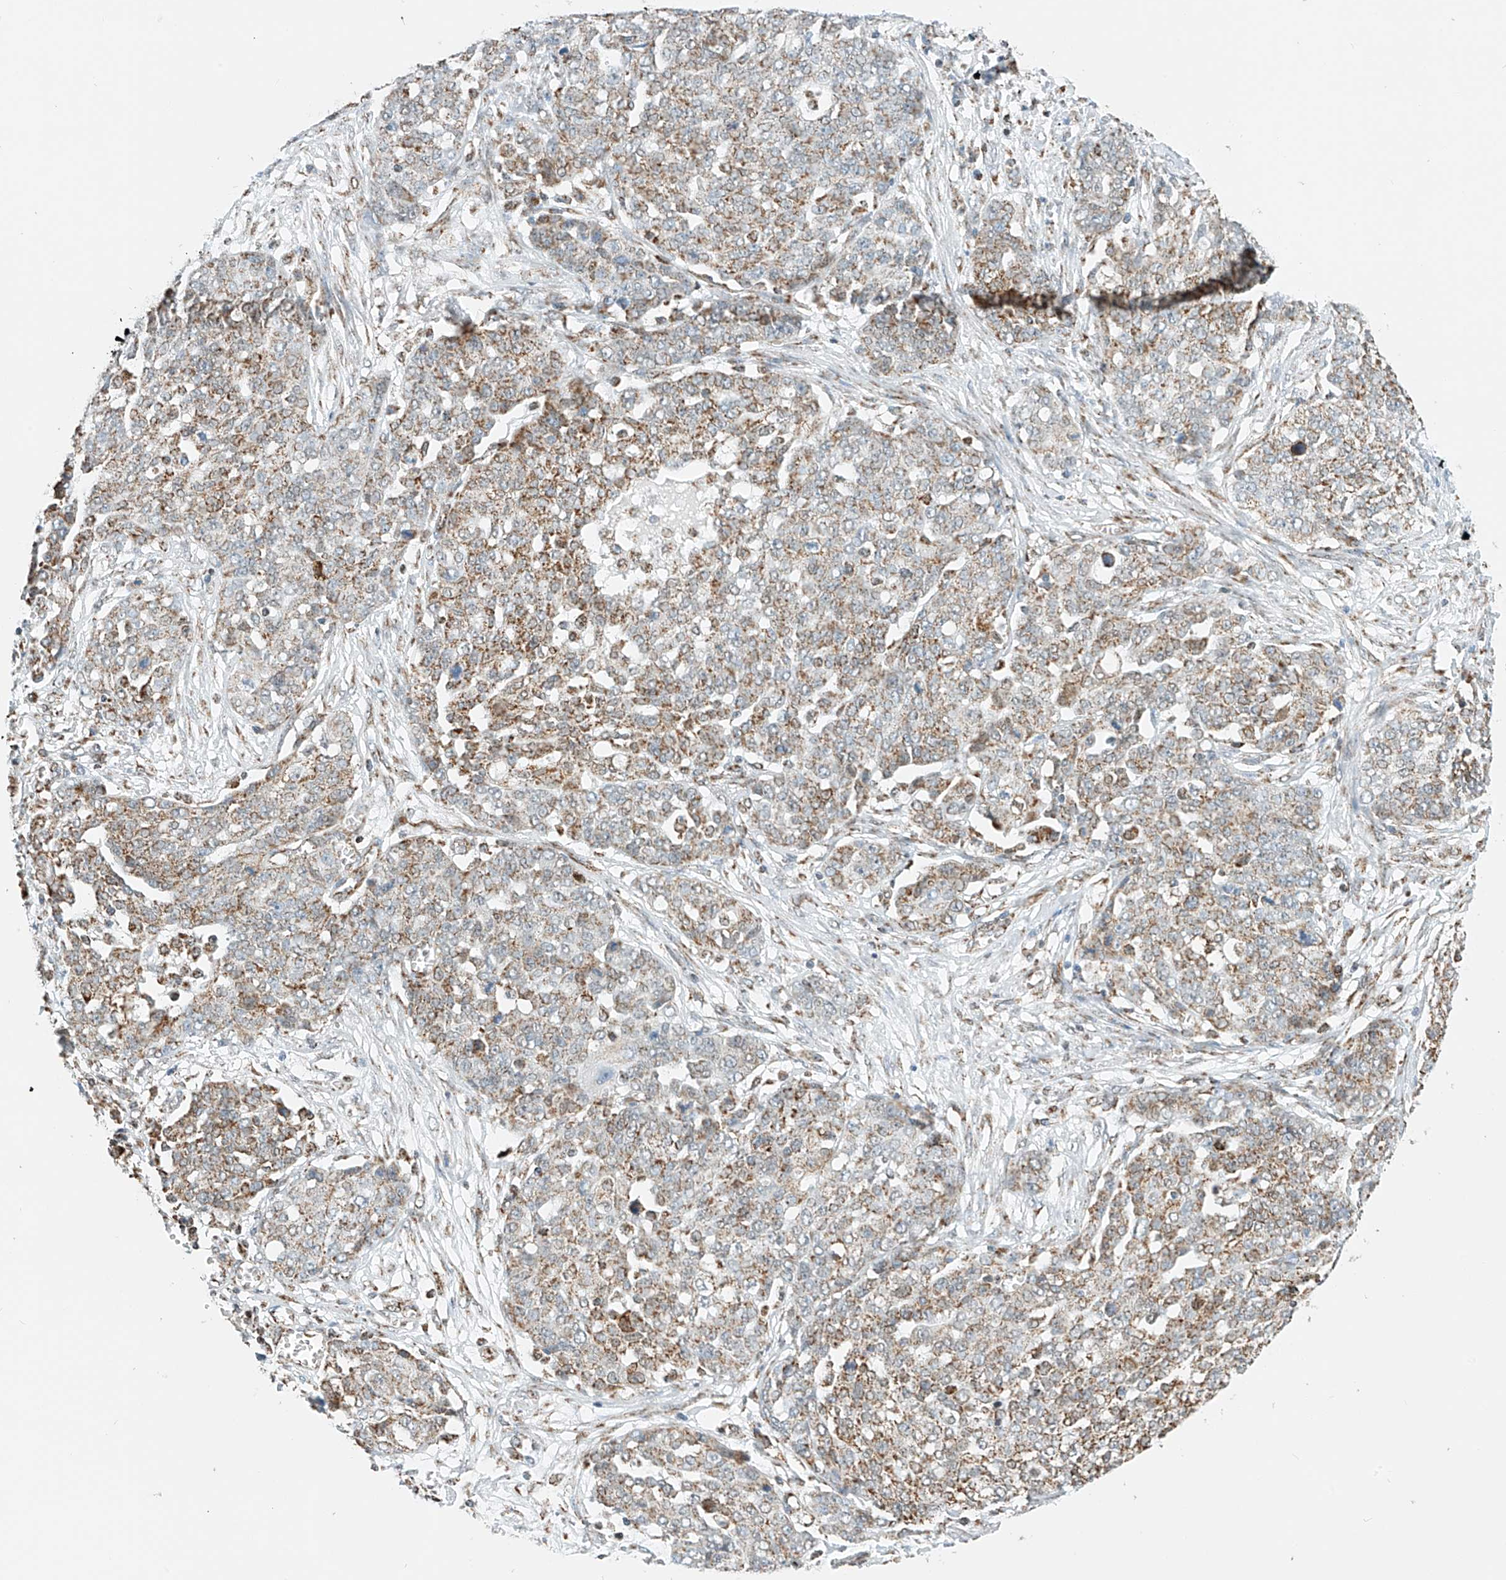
{"staining": {"intensity": "moderate", "quantity": ">75%", "location": "cytoplasmic/membranous"}, "tissue": "ovarian cancer", "cell_type": "Tumor cells", "image_type": "cancer", "snomed": [{"axis": "morphology", "description": "Cystadenocarcinoma, serous, NOS"}, {"axis": "topography", "description": "Soft tissue"}, {"axis": "topography", "description": "Ovary"}], "caption": "Brown immunohistochemical staining in human serous cystadenocarcinoma (ovarian) reveals moderate cytoplasmic/membranous staining in about >75% of tumor cells.", "gene": "PPA2", "patient": {"sex": "female", "age": 57}}